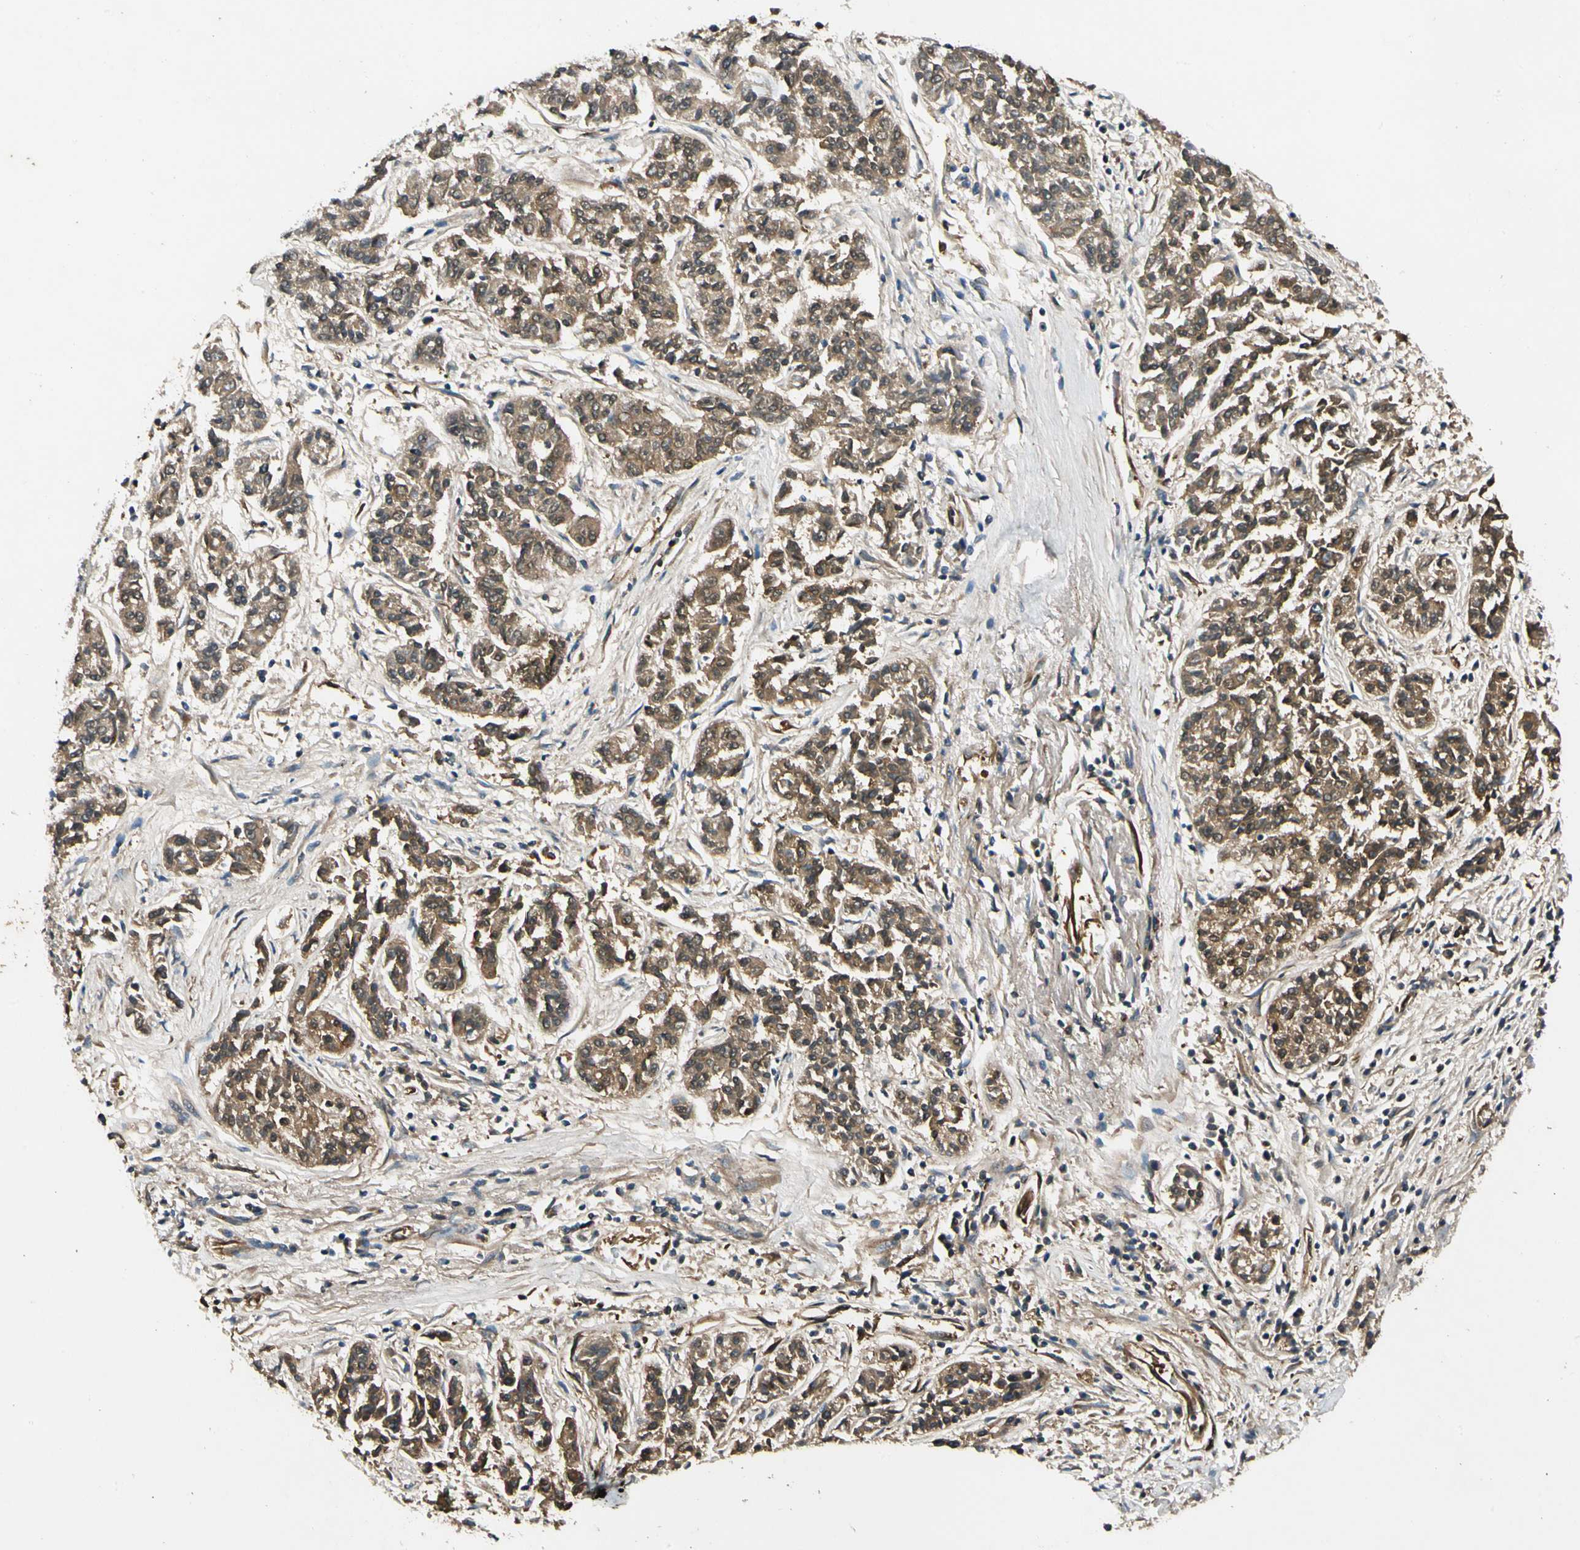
{"staining": {"intensity": "moderate", "quantity": ">75%", "location": "cytoplasmic/membranous"}, "tissue": "lung cancer", "cell_type": "Tumor cells", "image_type": "cancer", "snomed": [{"axis": "morphology", "description": "Adenocarcinoma, NOS"}, {"axis": "topography", "description": "Lung"}], "caption": "An IHC photomicrograph of neoplastic tissue is shown. Protein staining in brown labels moderate cytoplasmic/membranous positivity in lung adenocarcinoma within tumor cells. (brown staining indicates protein expression, while blue staining denotes nuclei).", "gene": "ROCK2", "patient": {"sex": "male", "age": 84}}